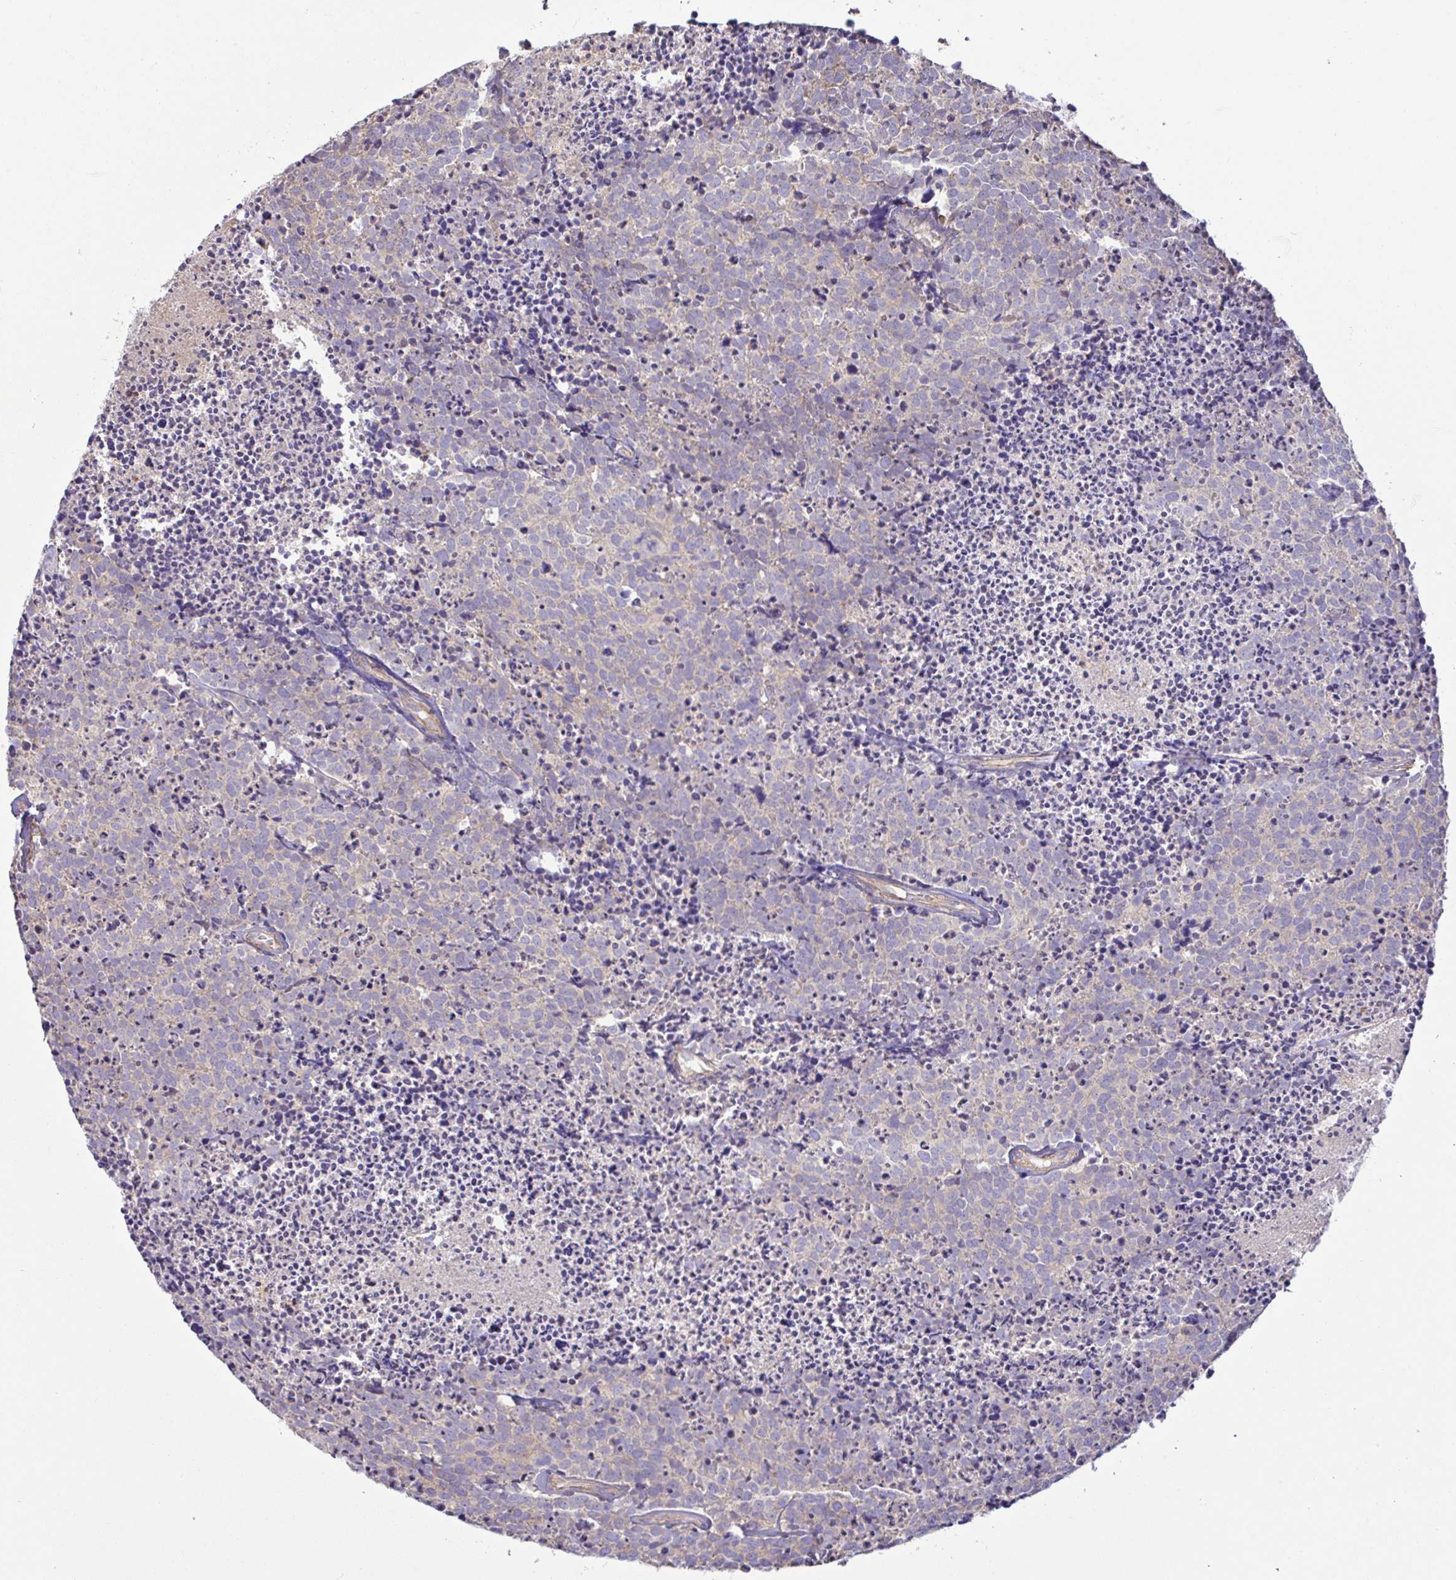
{"staining": {"intensity": "negative", "quantity": "none", "location": "none"}, "tissue": "carcinoid", "cell_type": "Tumor cells", "image_type": "cancer", "snomed": [{"axis": "morphology", "description": "Carcinoid, malignant, NOS"}, {"axis": "topography", "description": "Skin"}], "caption": "The micrograph reveals no staining of tumor cells in carcinoid (malignant). Brightfield microscopy of immunohistochemistry stained with DAB (3,3'-diaminobenzidine) (brown) and hematoxylin (blue), captured at high magnification.", "gene": "PLCD4", "patient": {"sex": "female", "age": 79}}